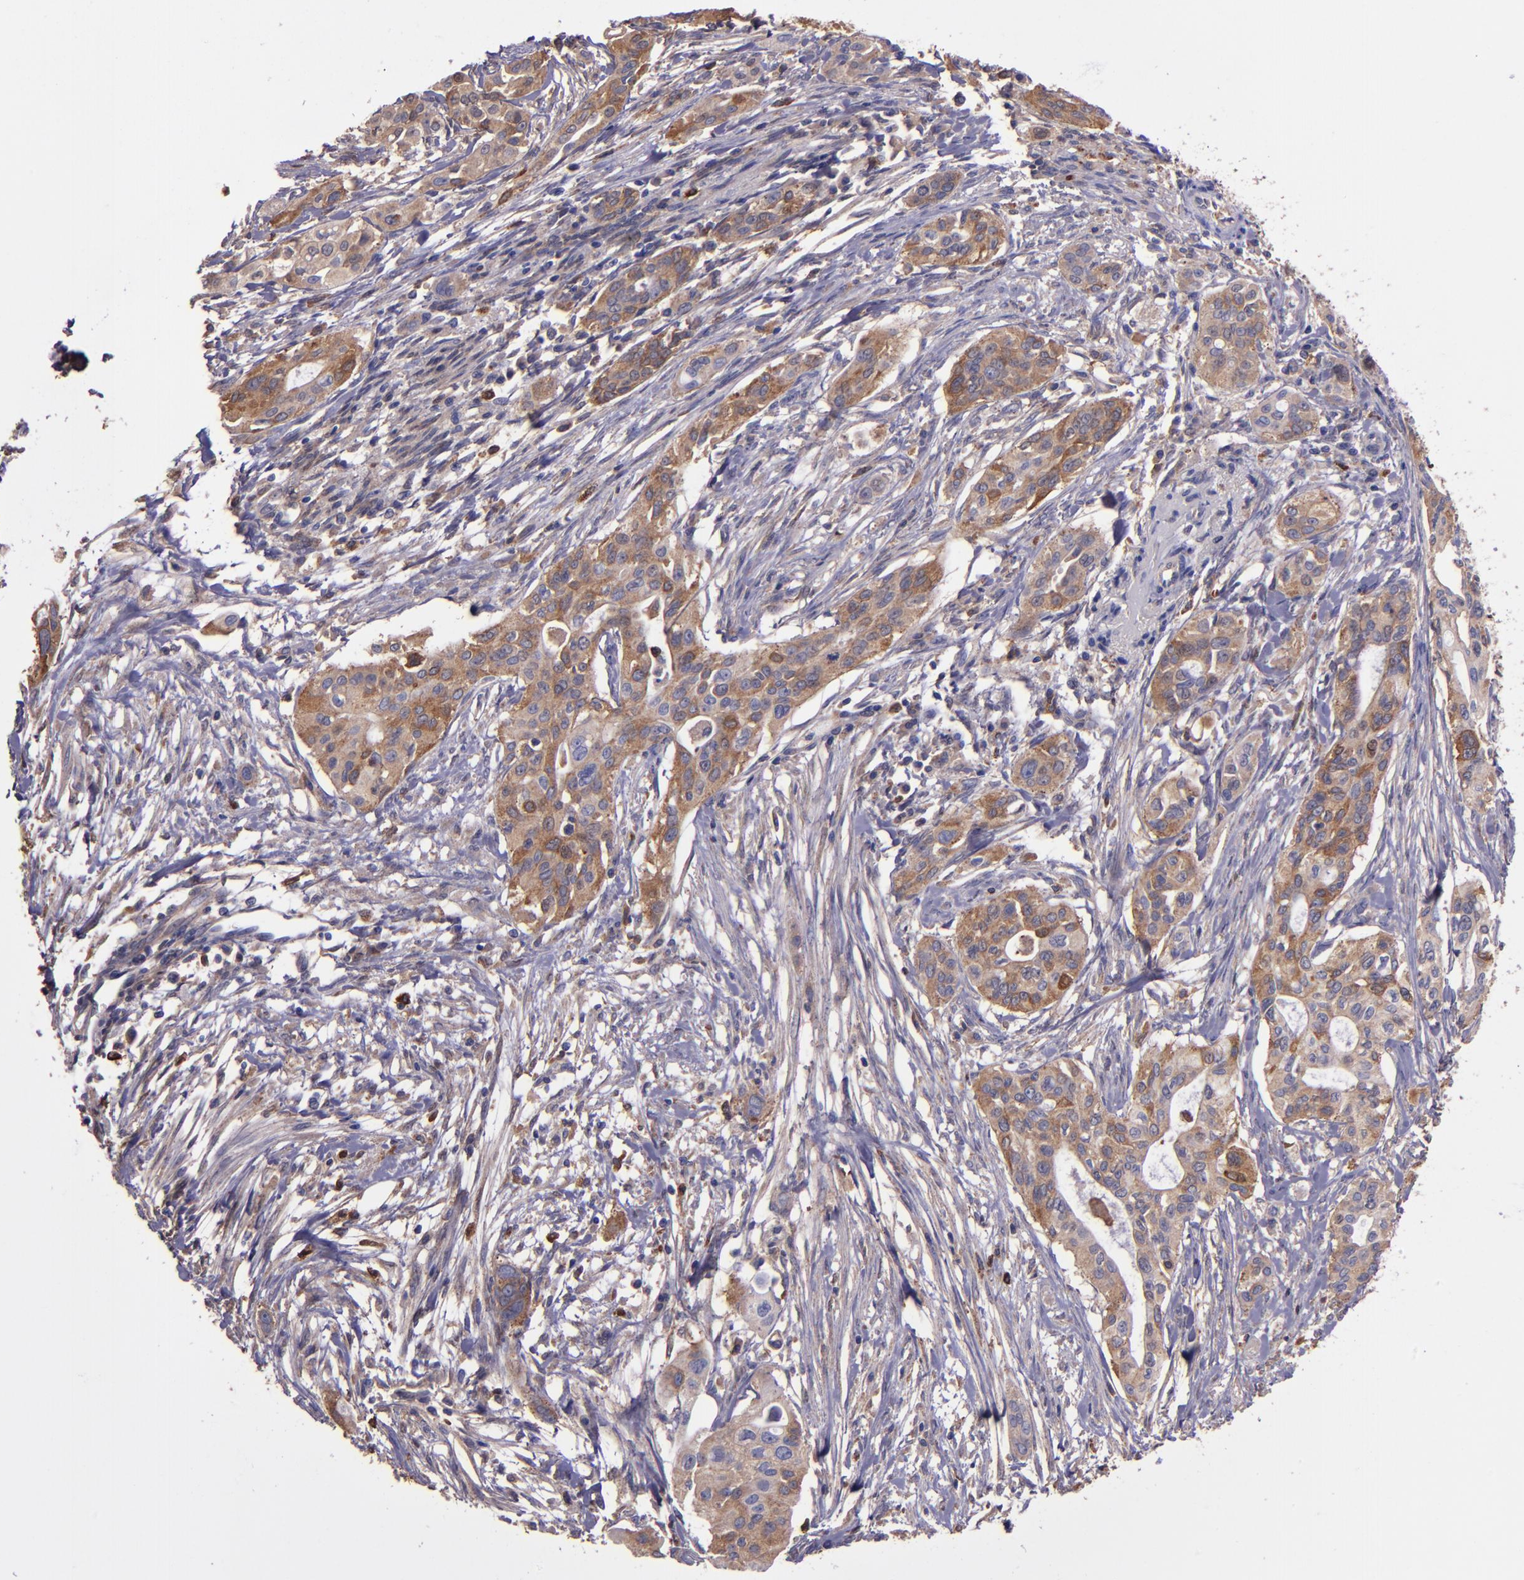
{"staining": {"intensity": "moderate", "quantity": "25%-75%", "location": "cytoplasmic/membranous"}, "tissue": "pancreatic cancer", "cell_type": "Tumor cells", "image_type": "cancer", "snomed": [{"axis": "morphology", "description": "Adenocarcinoma, NOS"}, {"axis": "topography", "description": "Pancreas"}], "caption": "Immunohistochemistry (IHC) of pancreatic adenocarcinoma shows medium levels of moderate cytoplasmic/membranous expression in about 25%-75% of tumor cells.", "gene": "WASHC1", "patient": {"sex": "female", "age": 60}}